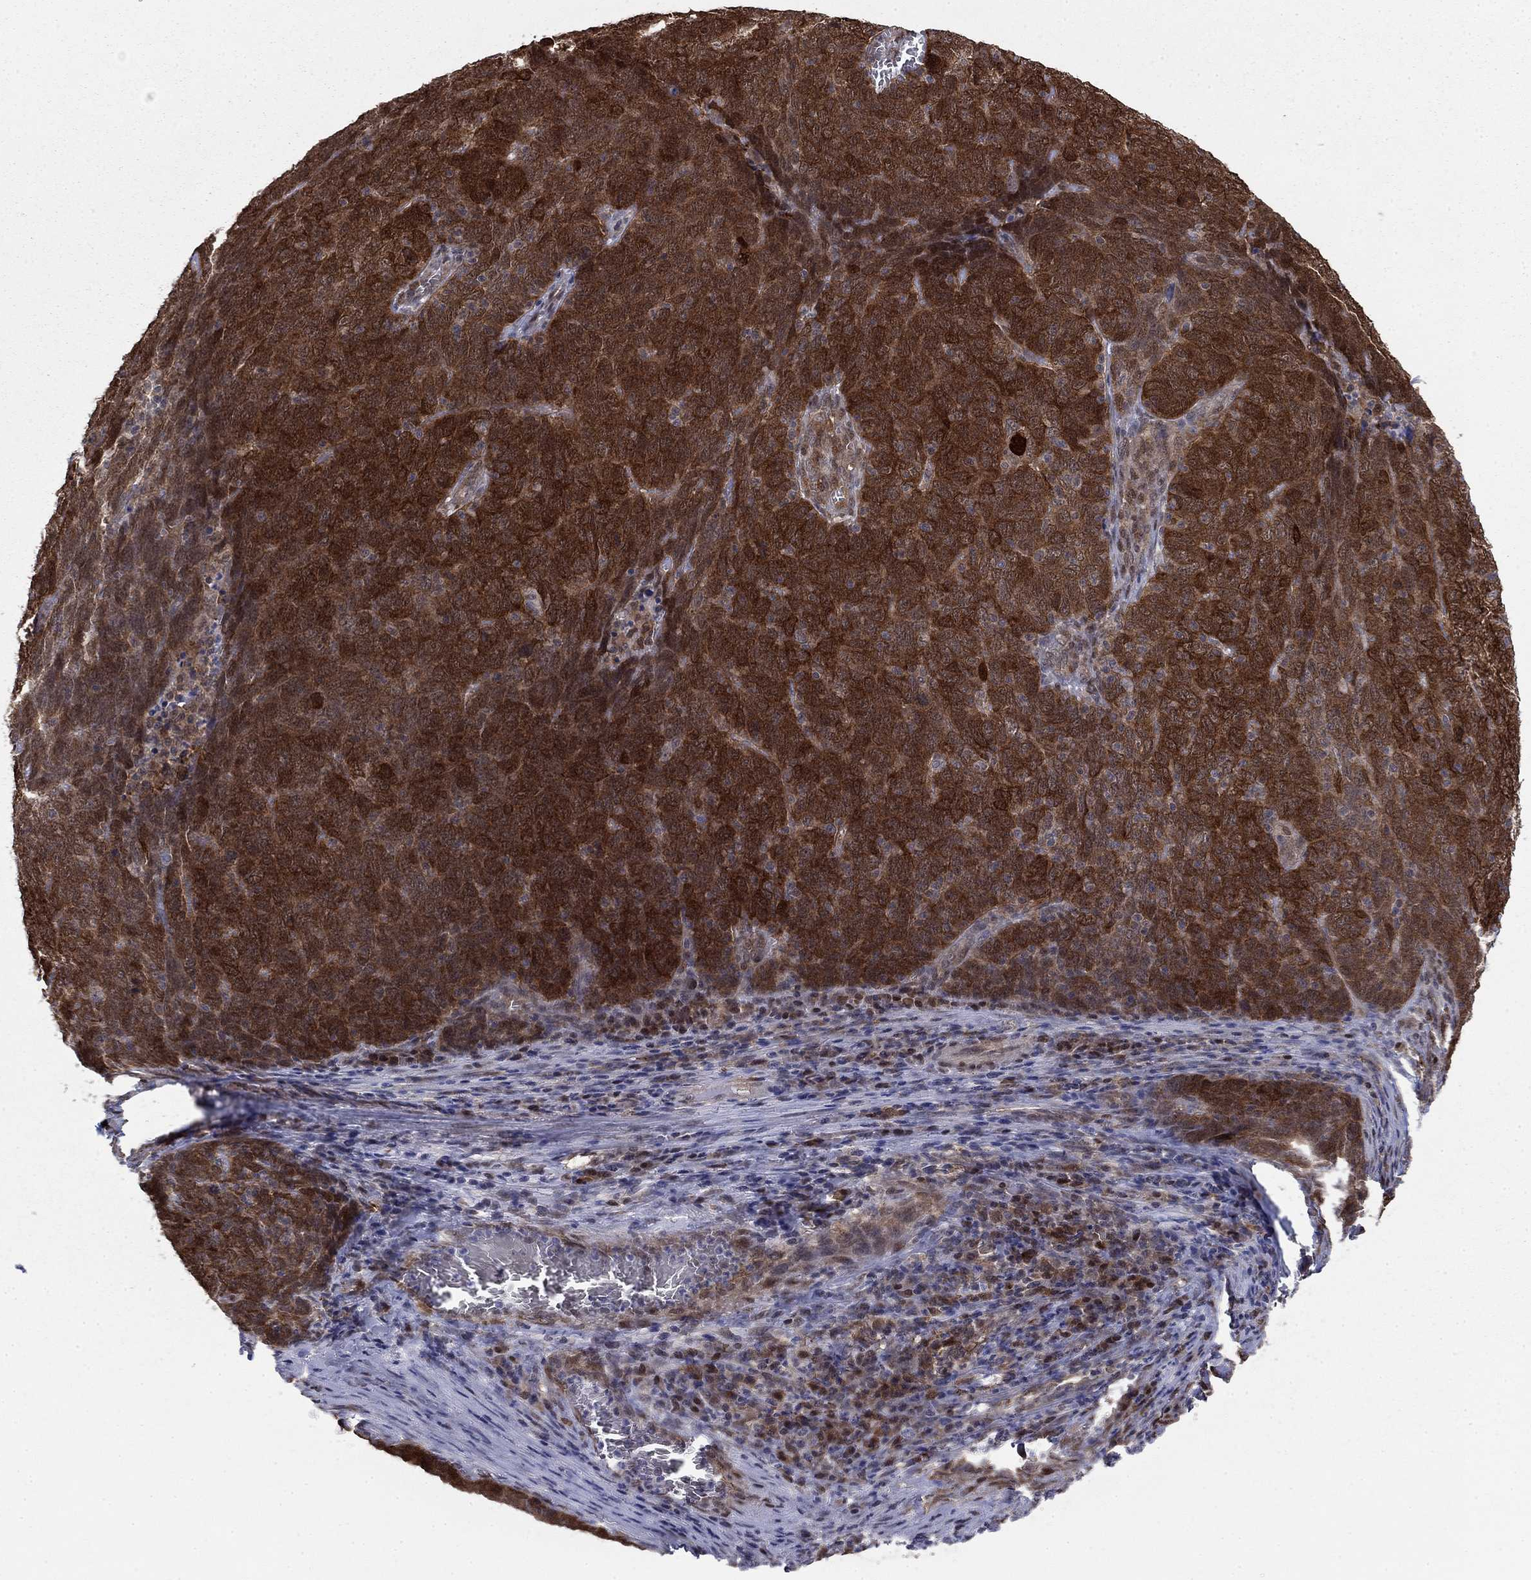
{"staining": {"intensity": "strong", "quantity": ">75%", "location": "cytoplasmic/membranous"}, "tissue": "skin cancer", "cell_type": "Tumor cells", "image_type": "cancer", "snomed": [{"axis": "morphology", "description": "Squamous cell carcinoma, NOS"}, {"axis": "topography", "description": "Skin"}, {"axis": "topography", "description": "Anal"}], "caption": "A histopathology image of human skin squamous cell carcinoma stained for a protein reveals strong cytoplasmic/membranous brown staining in tumor cells. The staining was performed using DAB (3,3'-diaminobenzidine) to visualize the protein expression in brown, while the nuclei were stained in blue with hematoxylin (Magnification: 20x).", "gene": "FKBP4", "patient": {"sex": "female", "age": 51}}